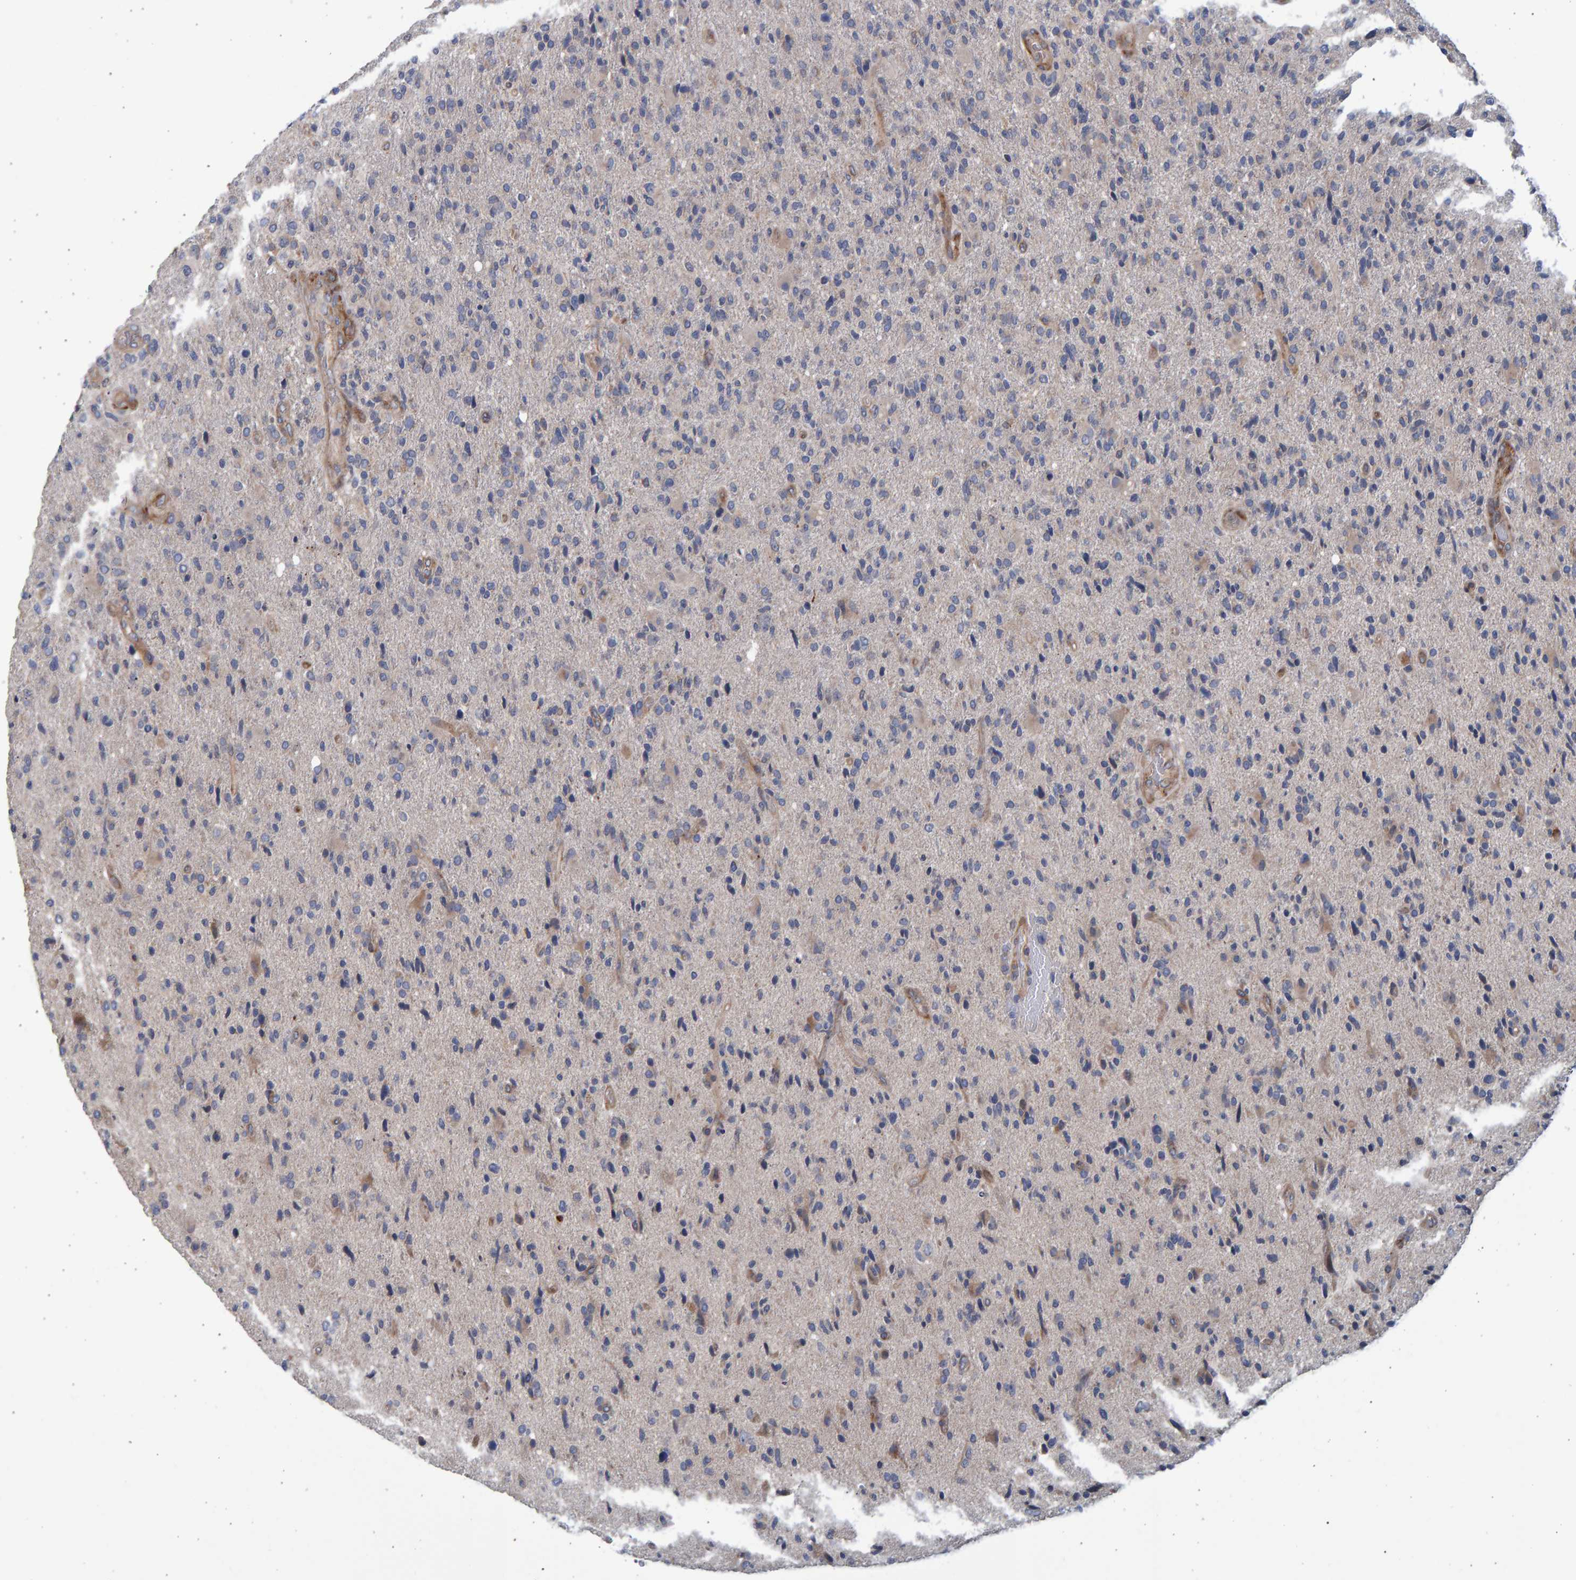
{"staining": {"intensity": "weak", "quantity": "<25%", "location": "cytoplasmic/membranous"}, "tissue": "glioma", "cell_type": "Tumor cells", "image_type": "cancer", "snomed": [{"axis": "morphology", "description": "Glioma, malignant, High grade"}, {"axis": "topography", "description": "Brain"}], "caption": "Protein analysis of malignant glioma (high-grade) exhibits no significant expression in tumor cells.", "gene": "LRBA", "patient": {"sex": "male", "age": 72}}